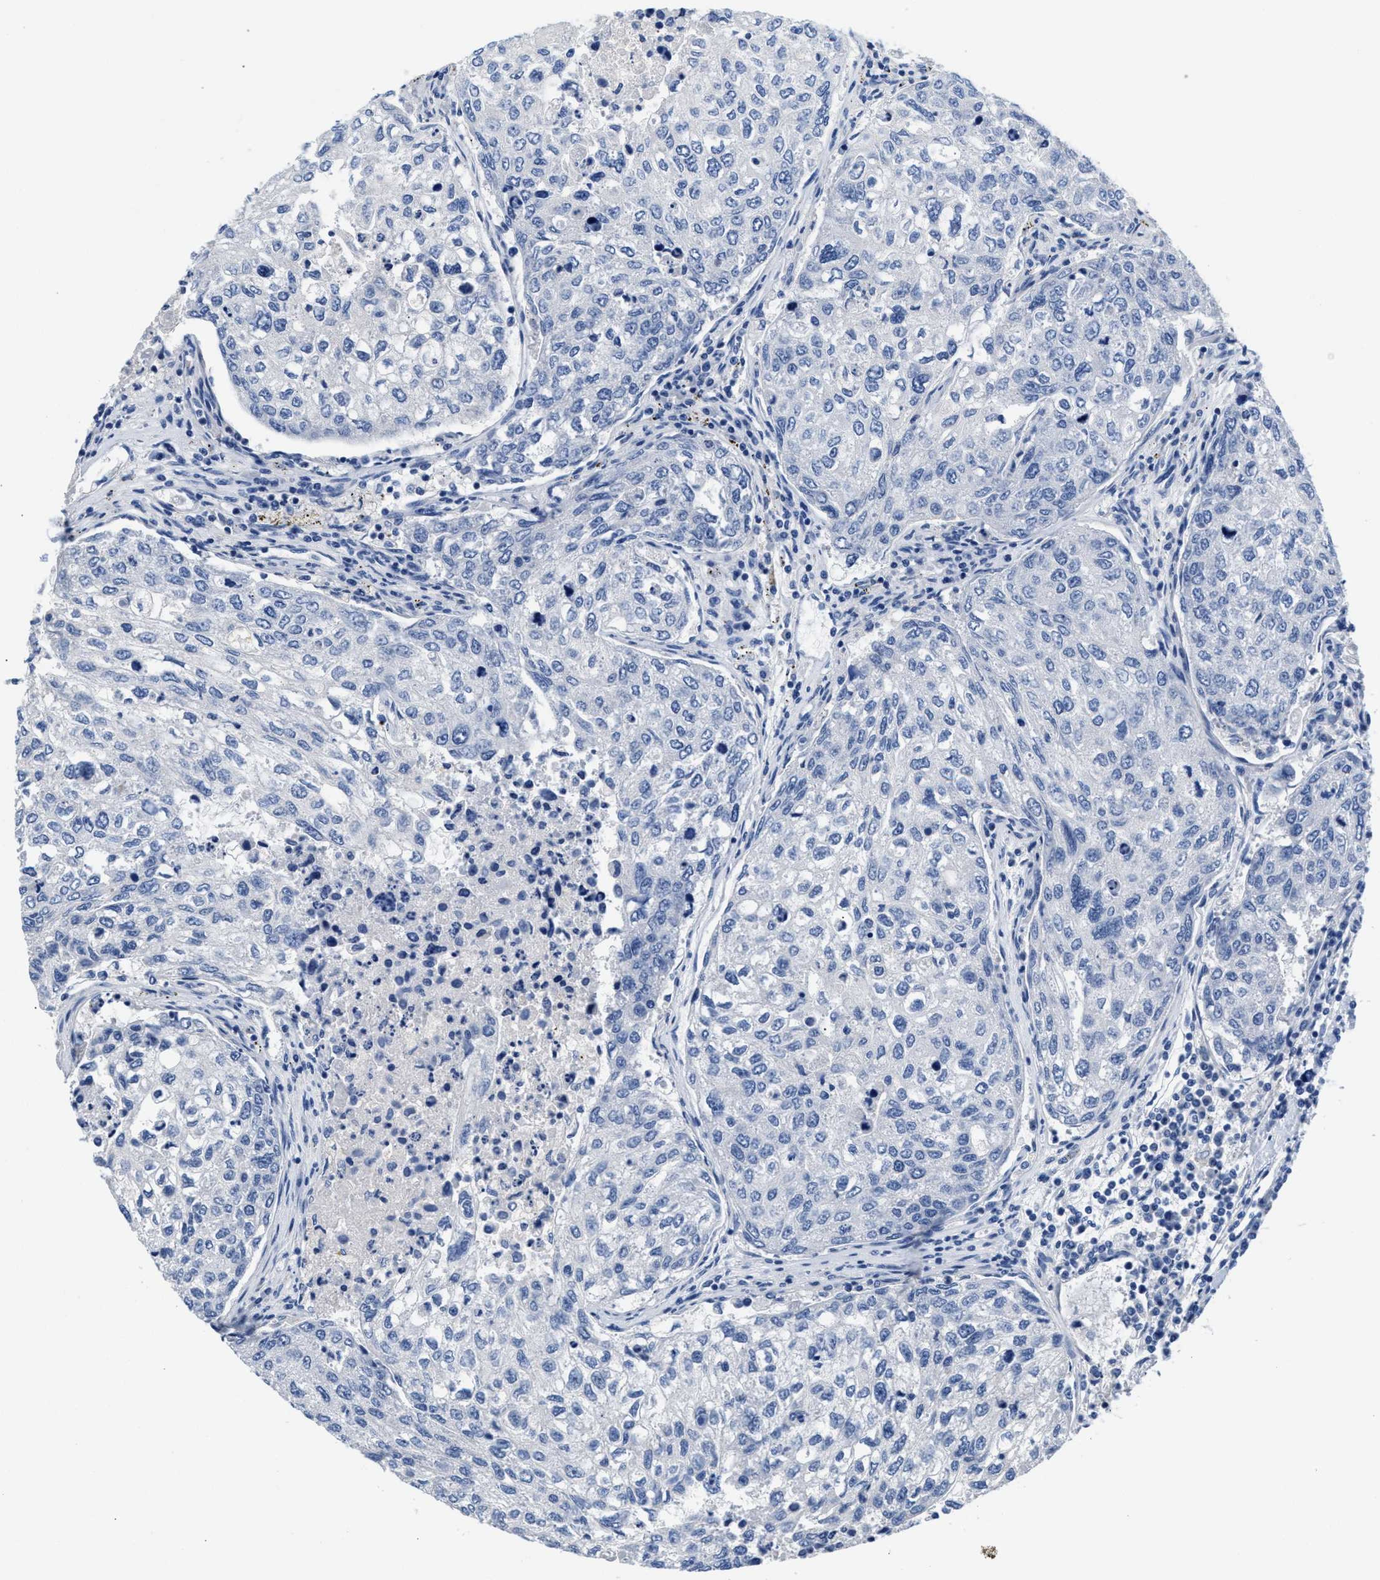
{"staining": {"intensity": "negative", "quantity": "none", "location": "none"}, "tissue": "urothelial cancer", "cell_type": "Tumor cells", "image_type": "cancer", "snomed": [{"axis": "morphology", "description": "Urothelial carcinoma, High grade"}, {"axis": "topography", "description": "Lymph node"}, {"axis": "topography", "description": "Urinary bladder"}], "caption": "Urothelial cancer was stained to show a protein in brown. There is no significant expression in tumor cells.", "gene": "SLFN13", "patient": {"sex": "male", "age": 51}}